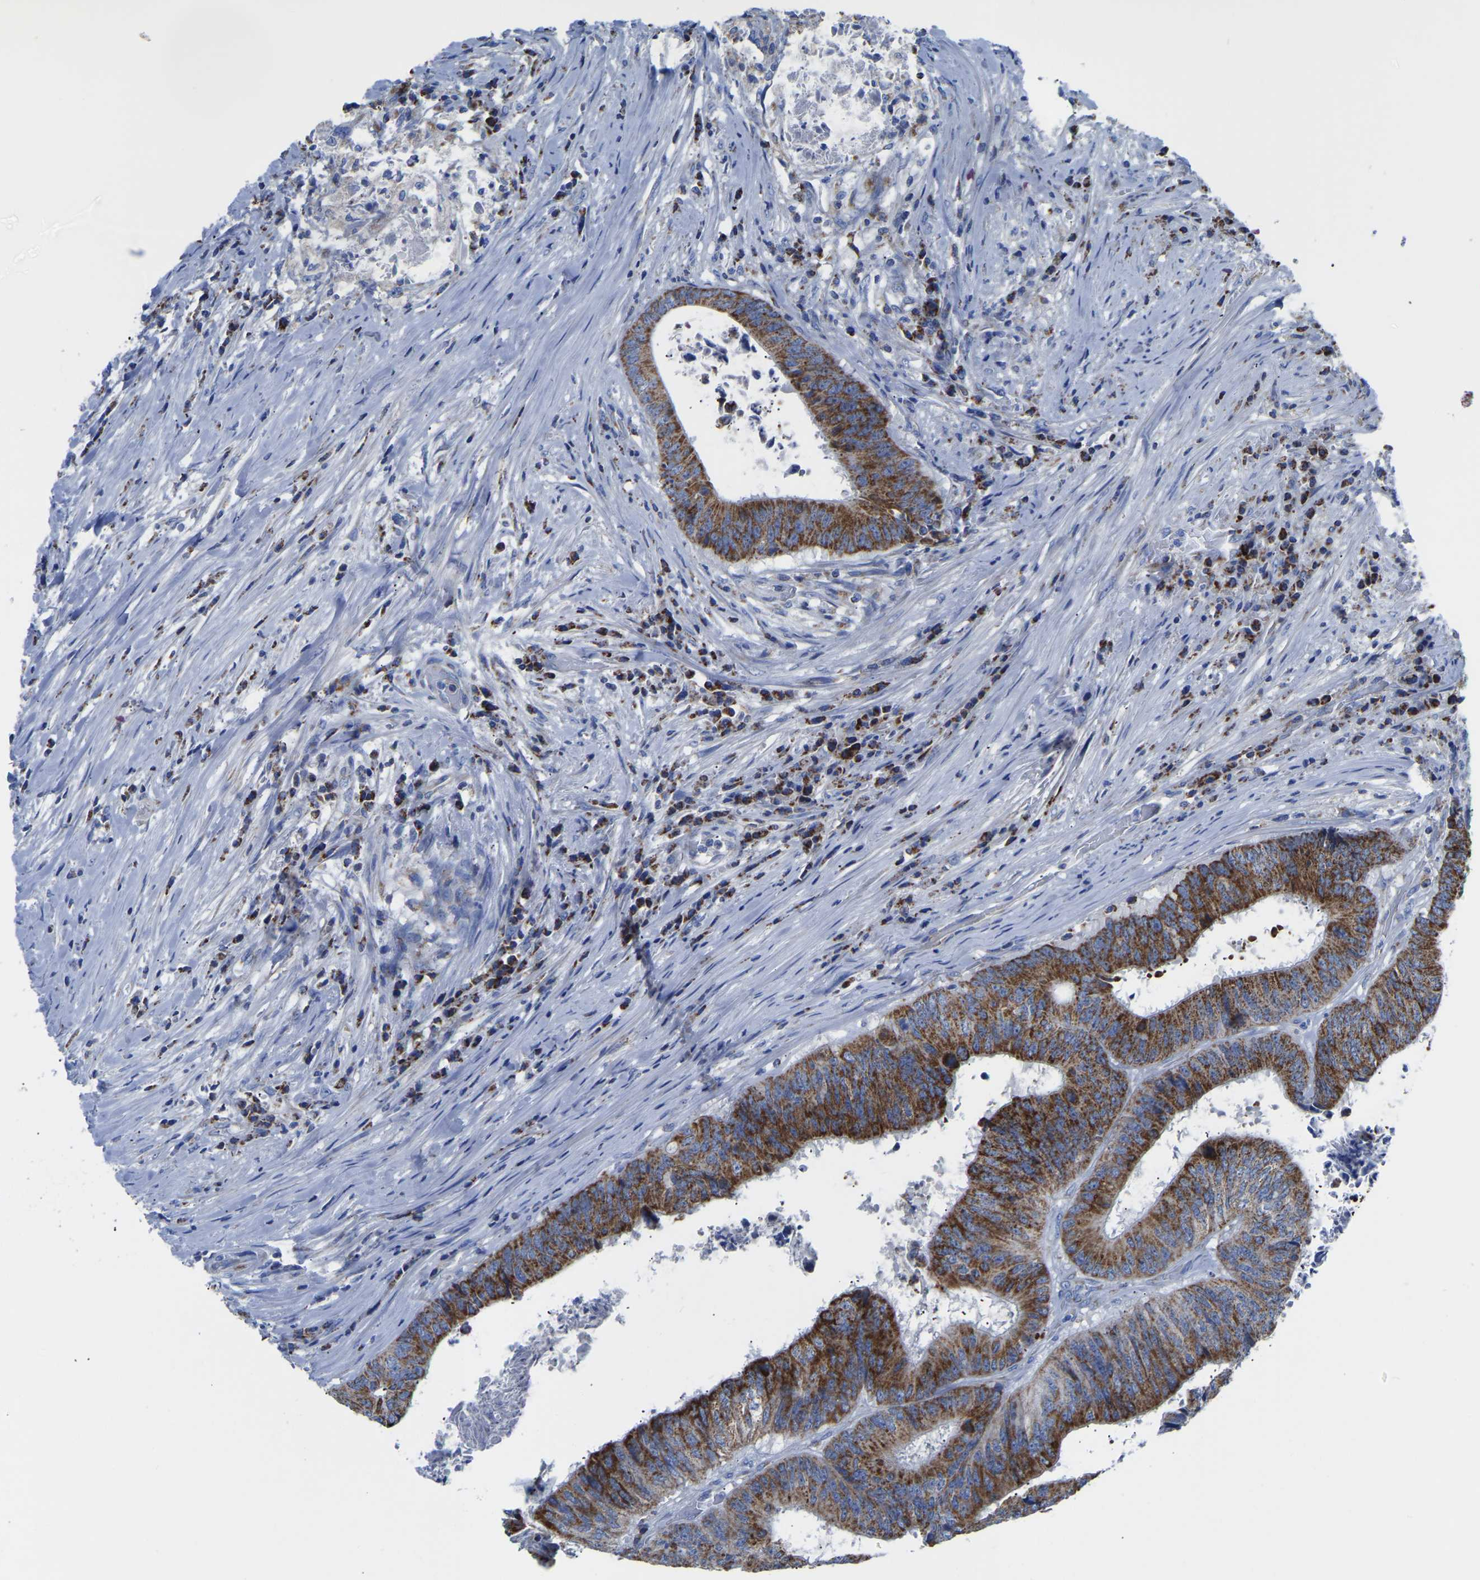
{"staining": {"intensity": "strong", "quantity": ">75%", "location": "cytoplasmic/membranous"}, "tissue": "colorectal cancer", "cell_type": "Tumor cells", "image_type": "cancer", "snomed": [{"axis": "morphology", "description": "Adenocarcinoma, NOS"}, {"axis": "topography", "description": "Rectum"}], "caption": "Brown immunohistochemical staining in human colorectal cancer (adenocarcinoma) shows strong cytoplasmic/membranous positivity in approximately >75% of tumor cells.", "gene": "ETFA", "patient": {"sex": "male", "age": 72}}